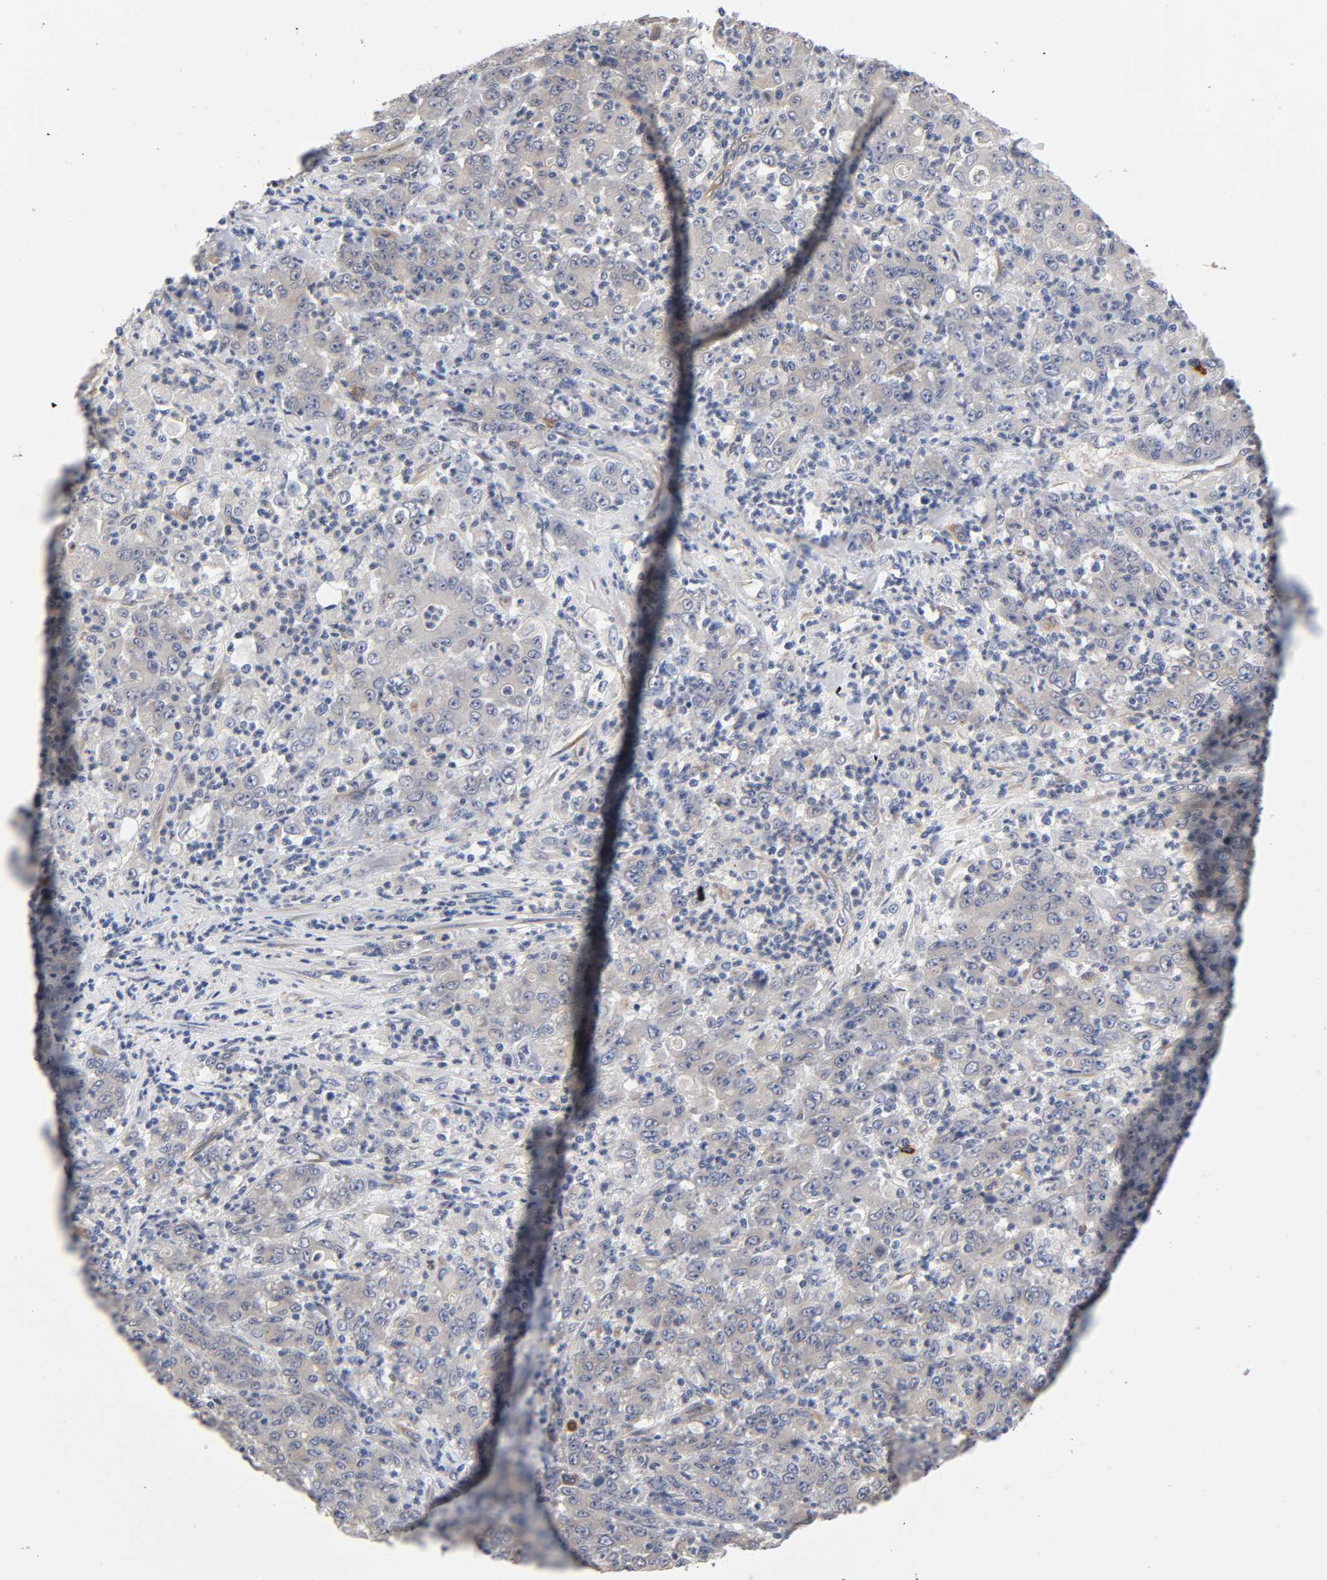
{"staining": {"intensity": "negative", "quantity": "none", "location": "none"}, "tissue": "stomach cancer", "cell_type": "Tumor cells", "image_type": "cancer", "snomed": [{"axis": "morphology", "description": "Adenocarcinoma, NOS"}, {"axis": "topography", "description": "Stomach, lower"}], "caption": "A high-resolution micrograph shows IHC staining of adenocarcinoma (stomach), which shows no significant positivity in tumor cells.", "gene": "RAB13", "patient": {"sex": "female", "age": 71}}